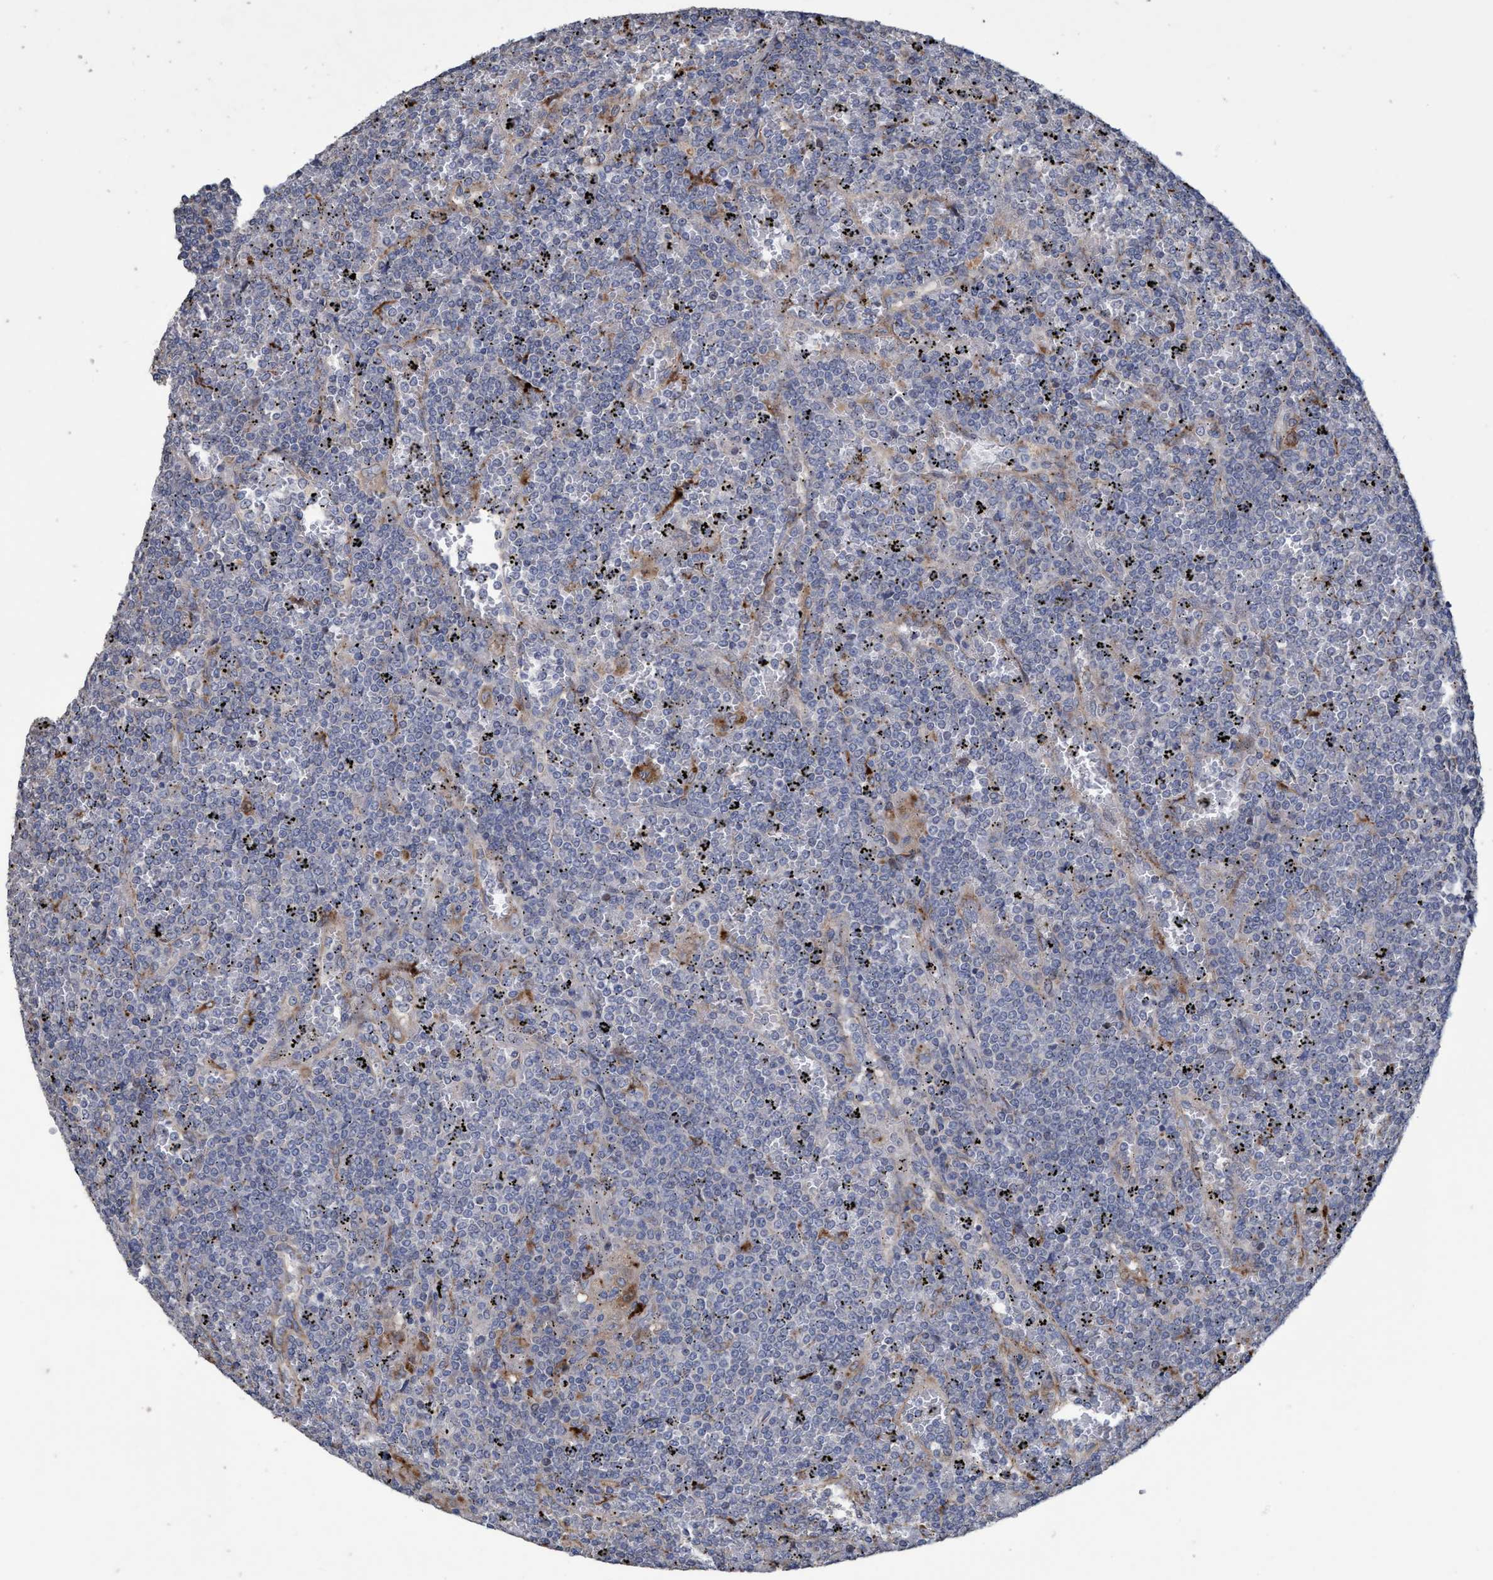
{"staining": {"intensity": "negative", "quantity": "none", "location": "none"}, "tissue": "lymphoma", "cell_type": "Tumor cells", "image_type": "cancer", "snomed": [{"axis": "morphology", "description": "Malignant lymphoma, non-Hodgkin's type, Low grade"}, {"axis": "topography", "description": "Spleen"}], "caption": "Low-grade malignant lymphoma, non-Hodgkin's type stained for a protein using immunohistochemistry (IHC) demonstrates no staining tumor cells.", "gene": "BBS9", "patient": {"sex": "female", "age": 19}}